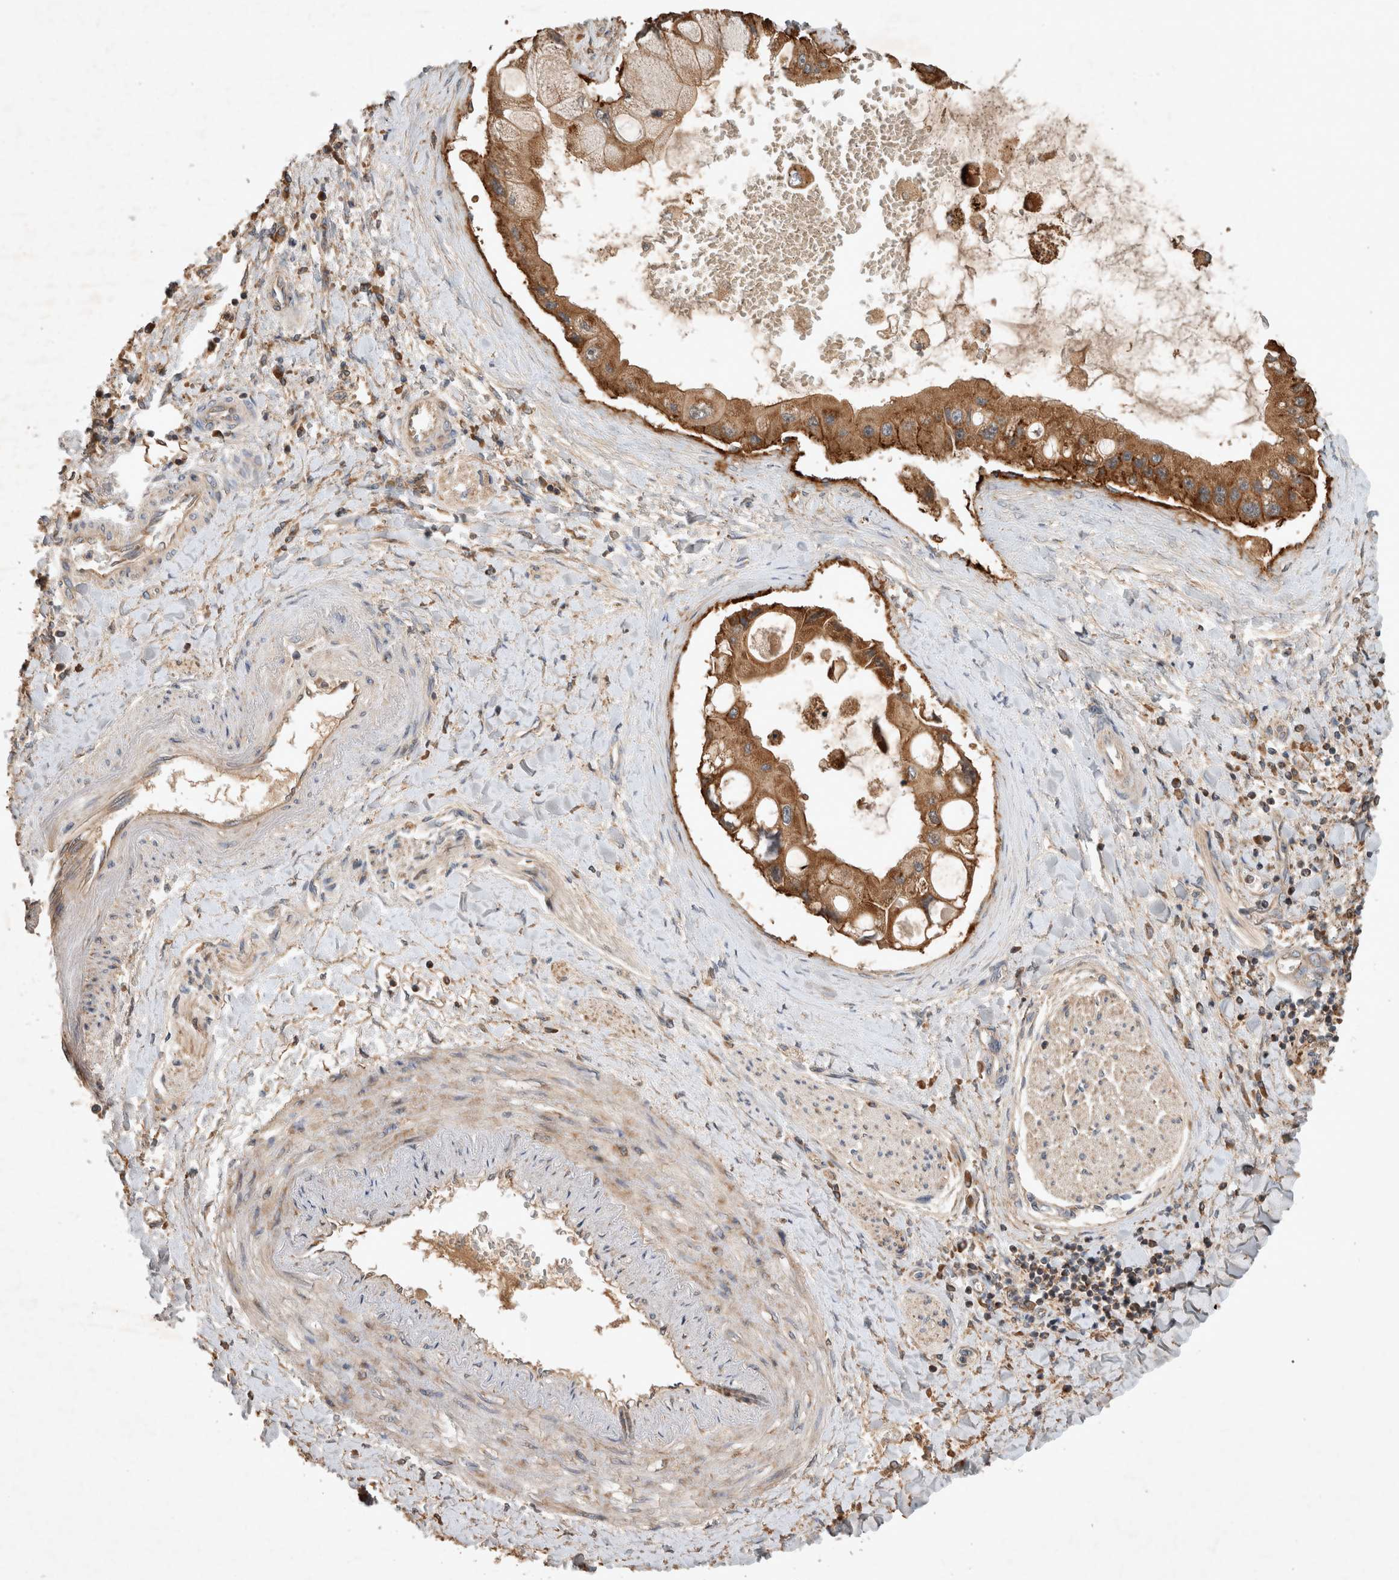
{"staining": {"intensity": "strong", "quantity": ">75%", "location": "cytoplasmic/membranous"}, "tissue": "liver cancer", "cell_type": "Tumor cells", "image_type": "cancer", "snomed": [{"axis": "morphology", "description": "Cholangiocarcinoma"}, {"axis": "topography", "description": "Liver"}], "caption": "Brown immunohistochemical staining in cholangiocarcinoma (liver) shows strong cytoplasmic/membranous expression in about >75% of tumor cells.", "gene": "SERAC1", "patient": {"sex": "male", "age": 50}}